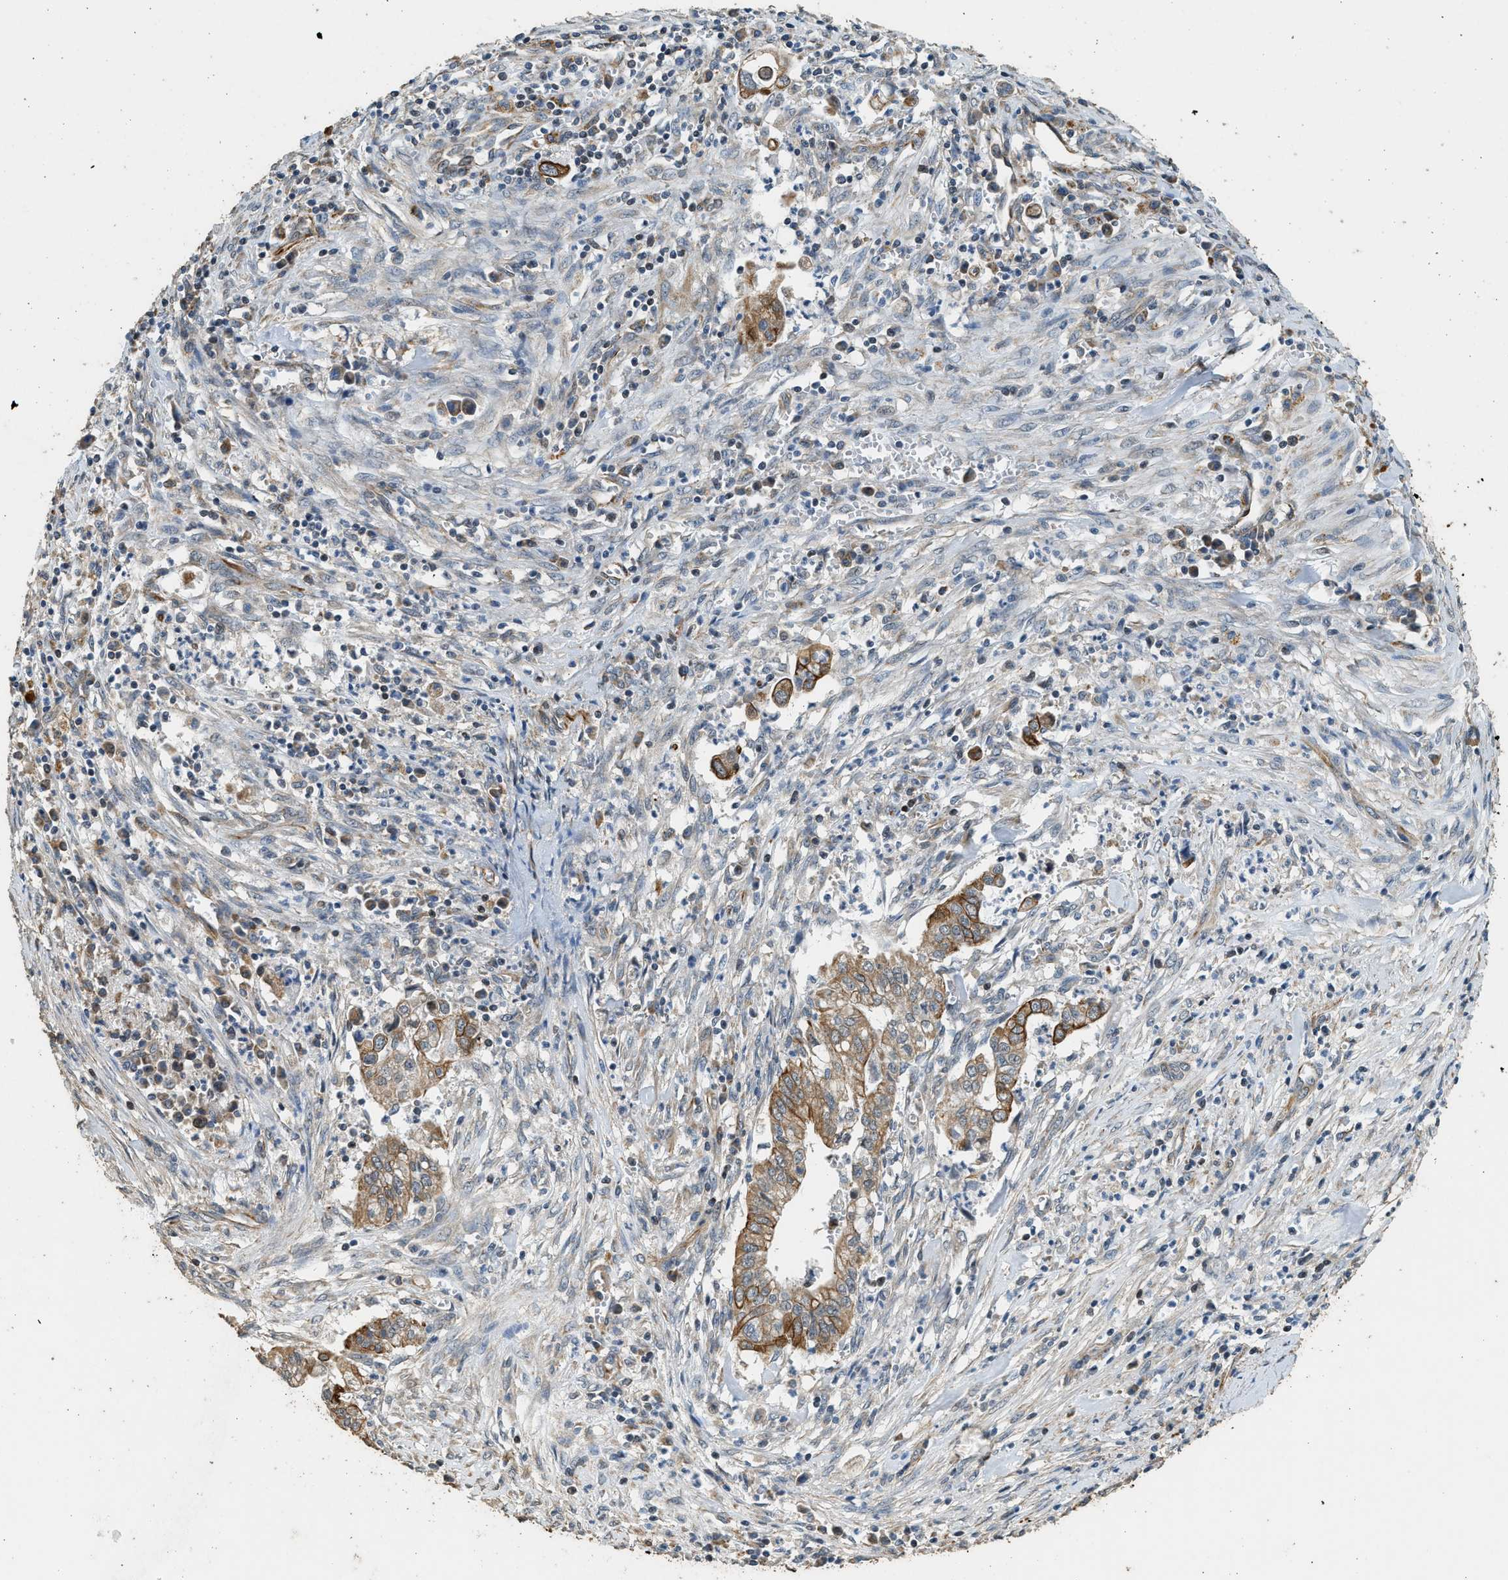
{"staining": {"intensity": "moderate", "quantity": ">75%", "location": "cytoplasmic/membranous"}, "tissue": "cervical cancer", "cell_type": "Tumor cells", "image_type": "cancer", "snomed": [{"axis": "morphology", "description": "Adenocarcinoma, NOS"}, {"axis": "topography", "description": "Cervix"}], "caption": "High-power microscopy captured an immunohistochemistry image of cervical cancer (adenocarcinoma), revealing moderate cytoplasmic/membranous expression in approximately >75% of tumor cells.", "gene": "PCLO", "patient": {"sex": "female", "age": 44}}